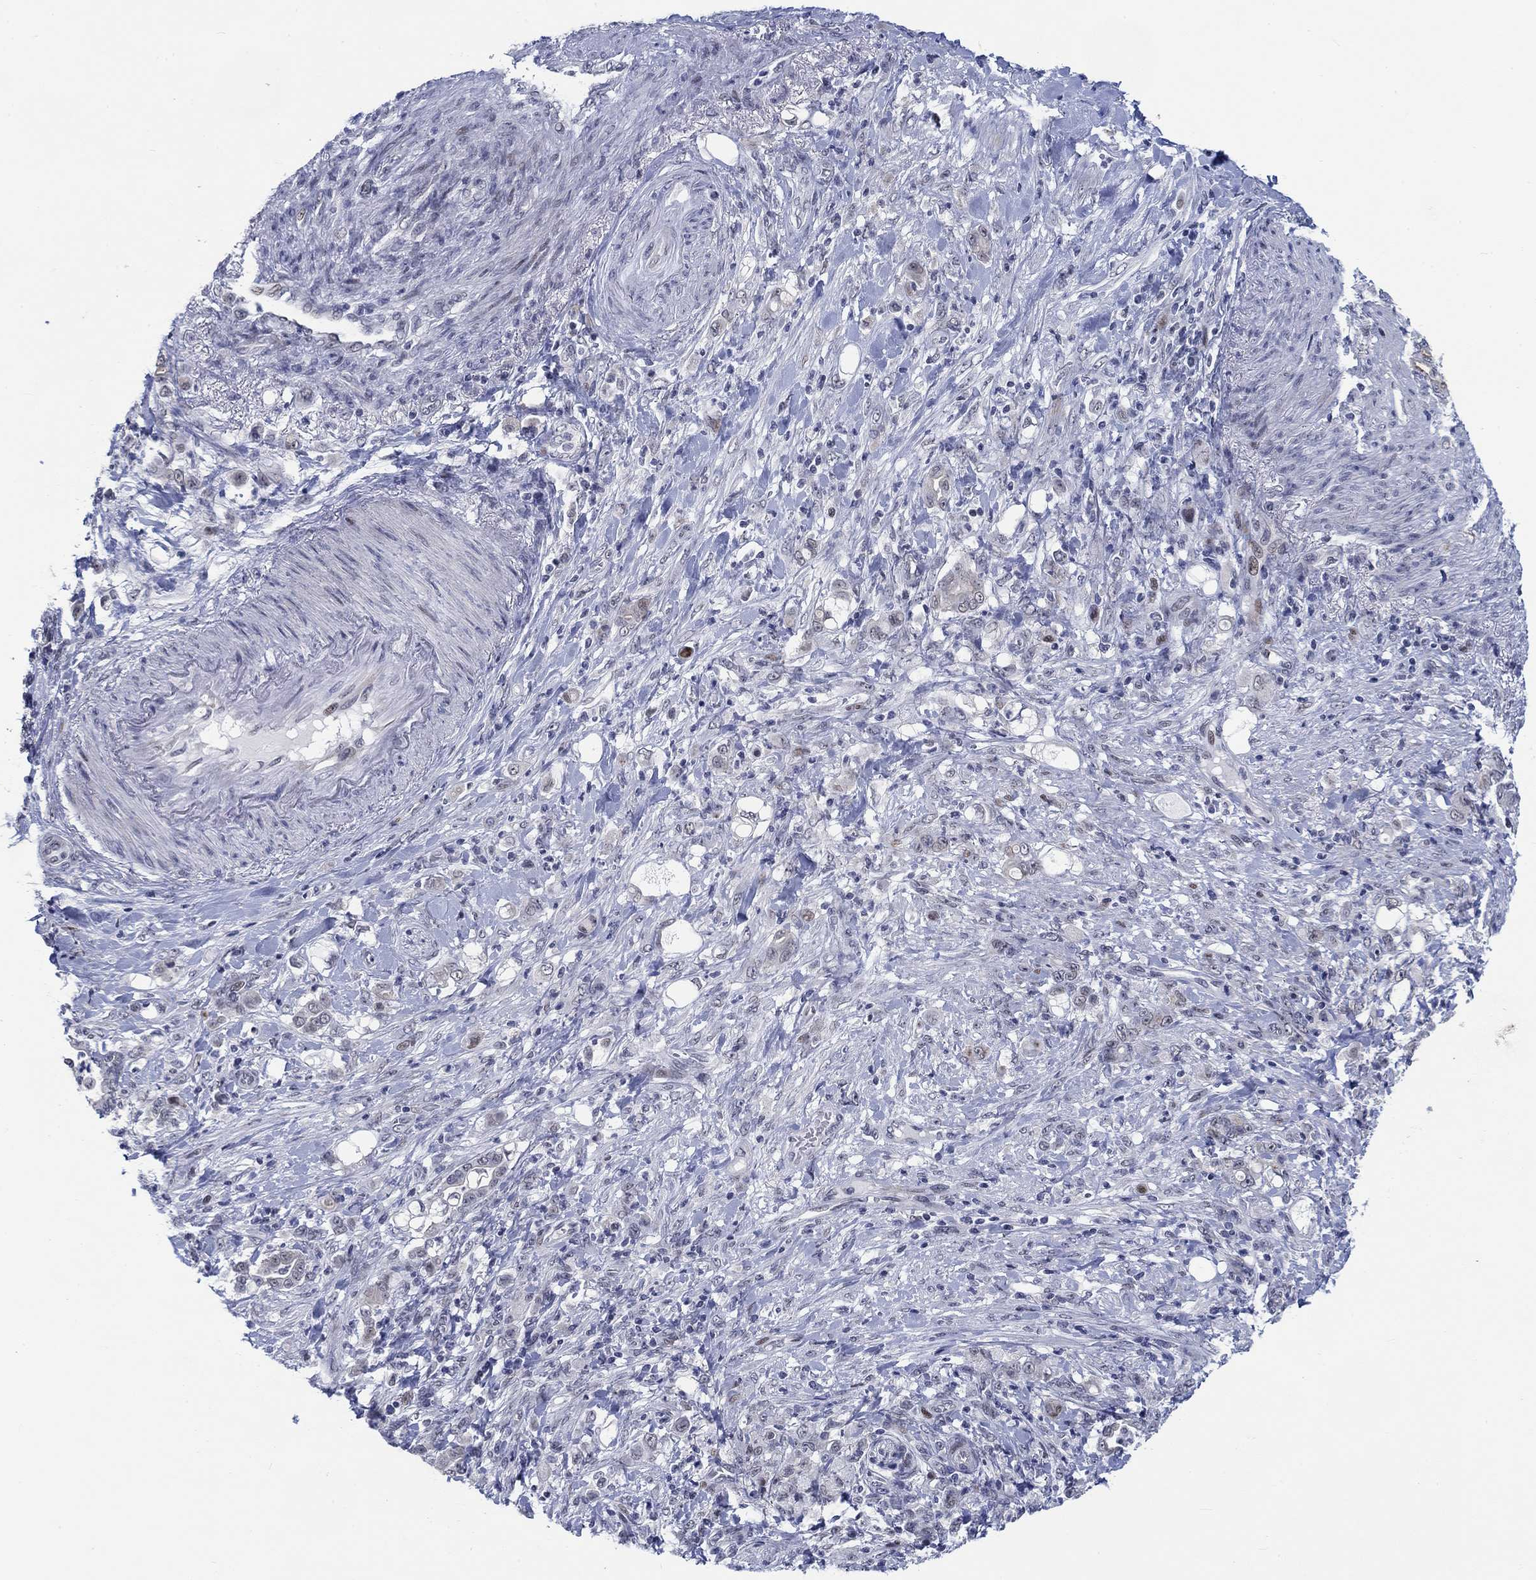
{"staining": {"intensity": "weak", "quantity": "<25%", "location": "nuclear"}, "tissue": "stomach cancer", "cell_type": "Tumor cells", "image_type": "cancer", "snomed": [{"axis": "morphology", "description": "Adenocarcinoma, NOS"}, {"axis": "topography", "description": "Stomach"}], "caption": "Immunohistochemistry (IHC) photomicrograph of human stomach cancer (adenocarcinoma) stained for a protein (brown), which displays no expression in tumor cells.", "gene": "NEU3", "patient": {"sex": "female", "age": 79}}